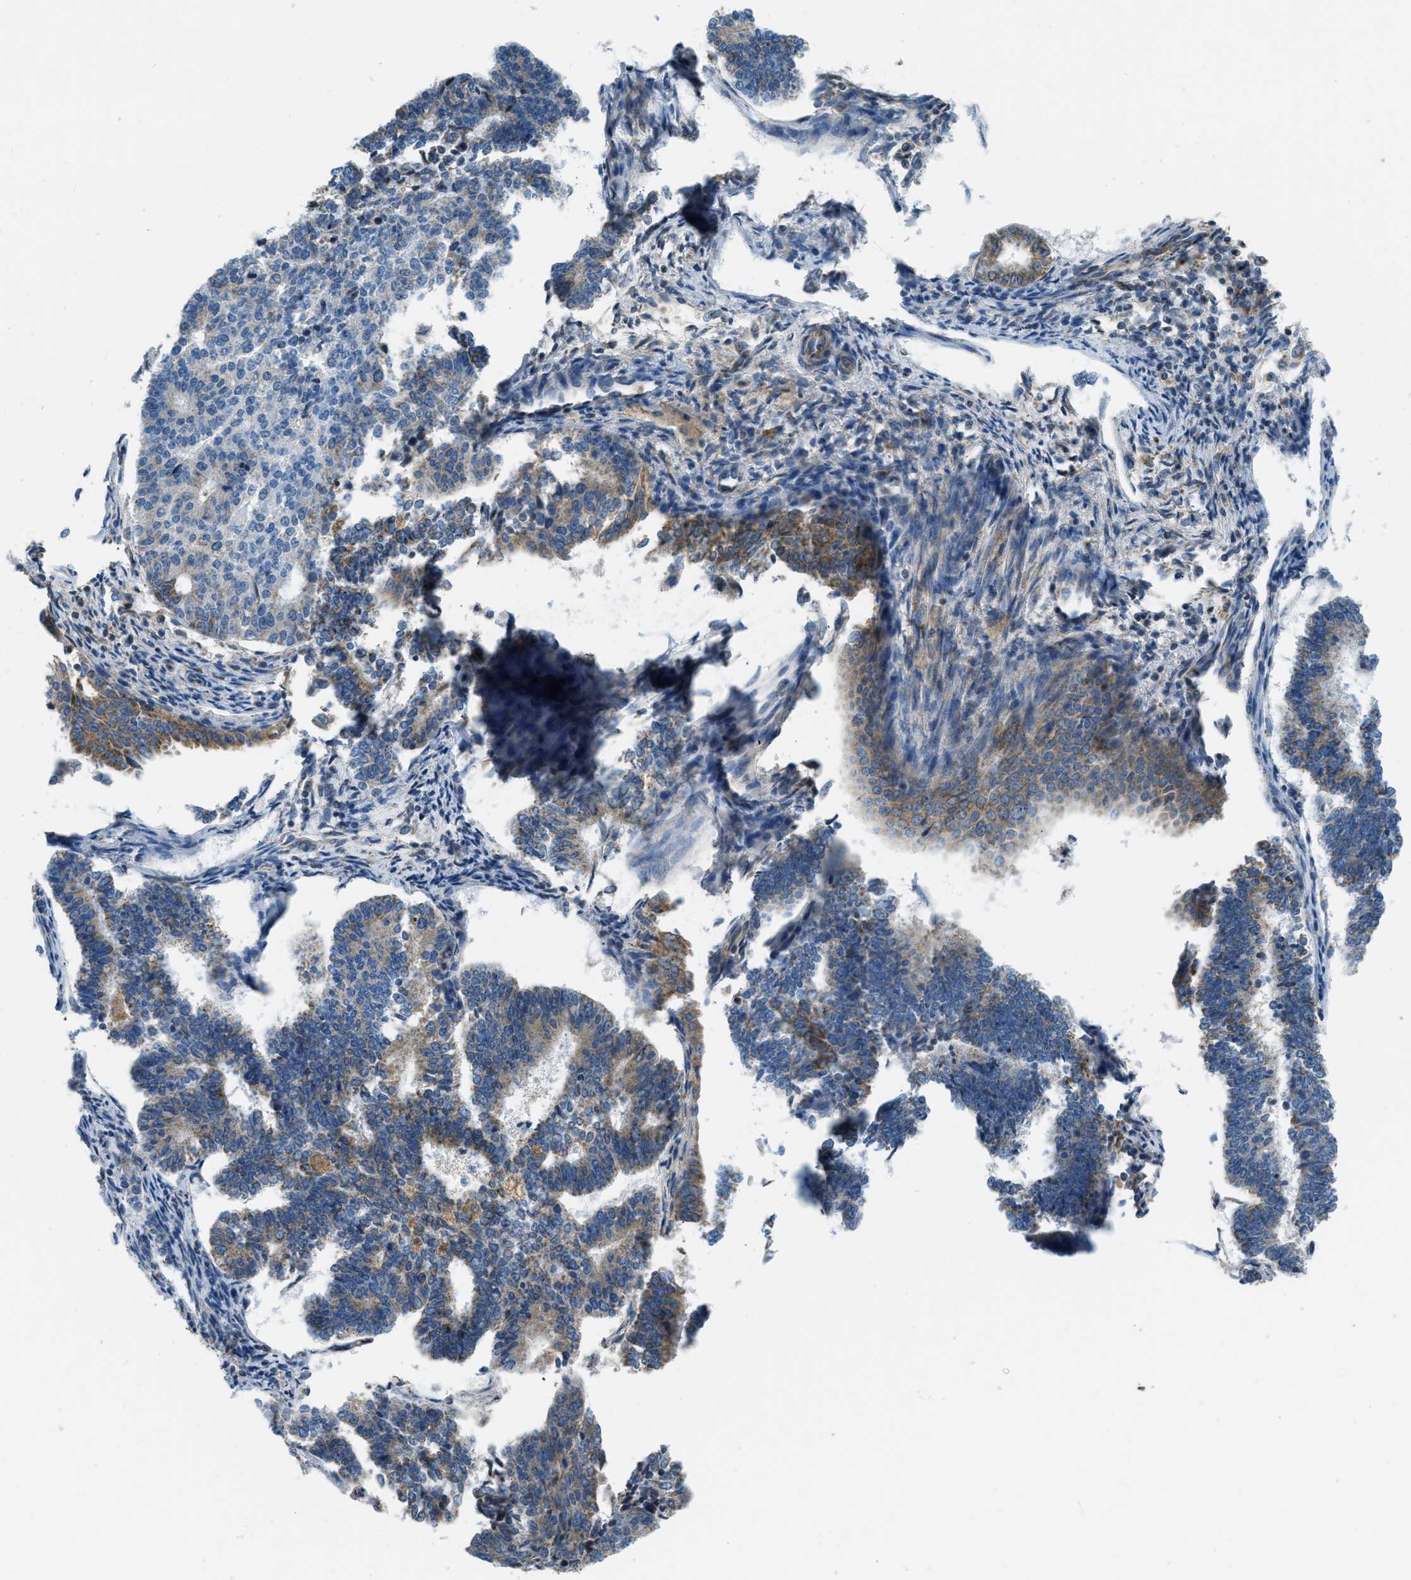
{"staining": {"intensity": "moderate", "quantity": ">75%", "location": "cytoplasmic/membranous"}, "tissue": "endometrial cancer", "cell_type": "Tumor cells", "image_type": "cancer", "snomed": [{"axis": "morphology", "description": "Adenocarcinoma, NOS"}, {"axis": "topography", "description": "Endometrium"}], "caption": "Endometrial cancer stained with immunohistochemistry (IHC) demonstrates moderate cytoplasmic/membranous positivity in approximately >75% of tumor cells.", "gene": "ACADVL", "patient": {"sex": "female", "age": 70}}